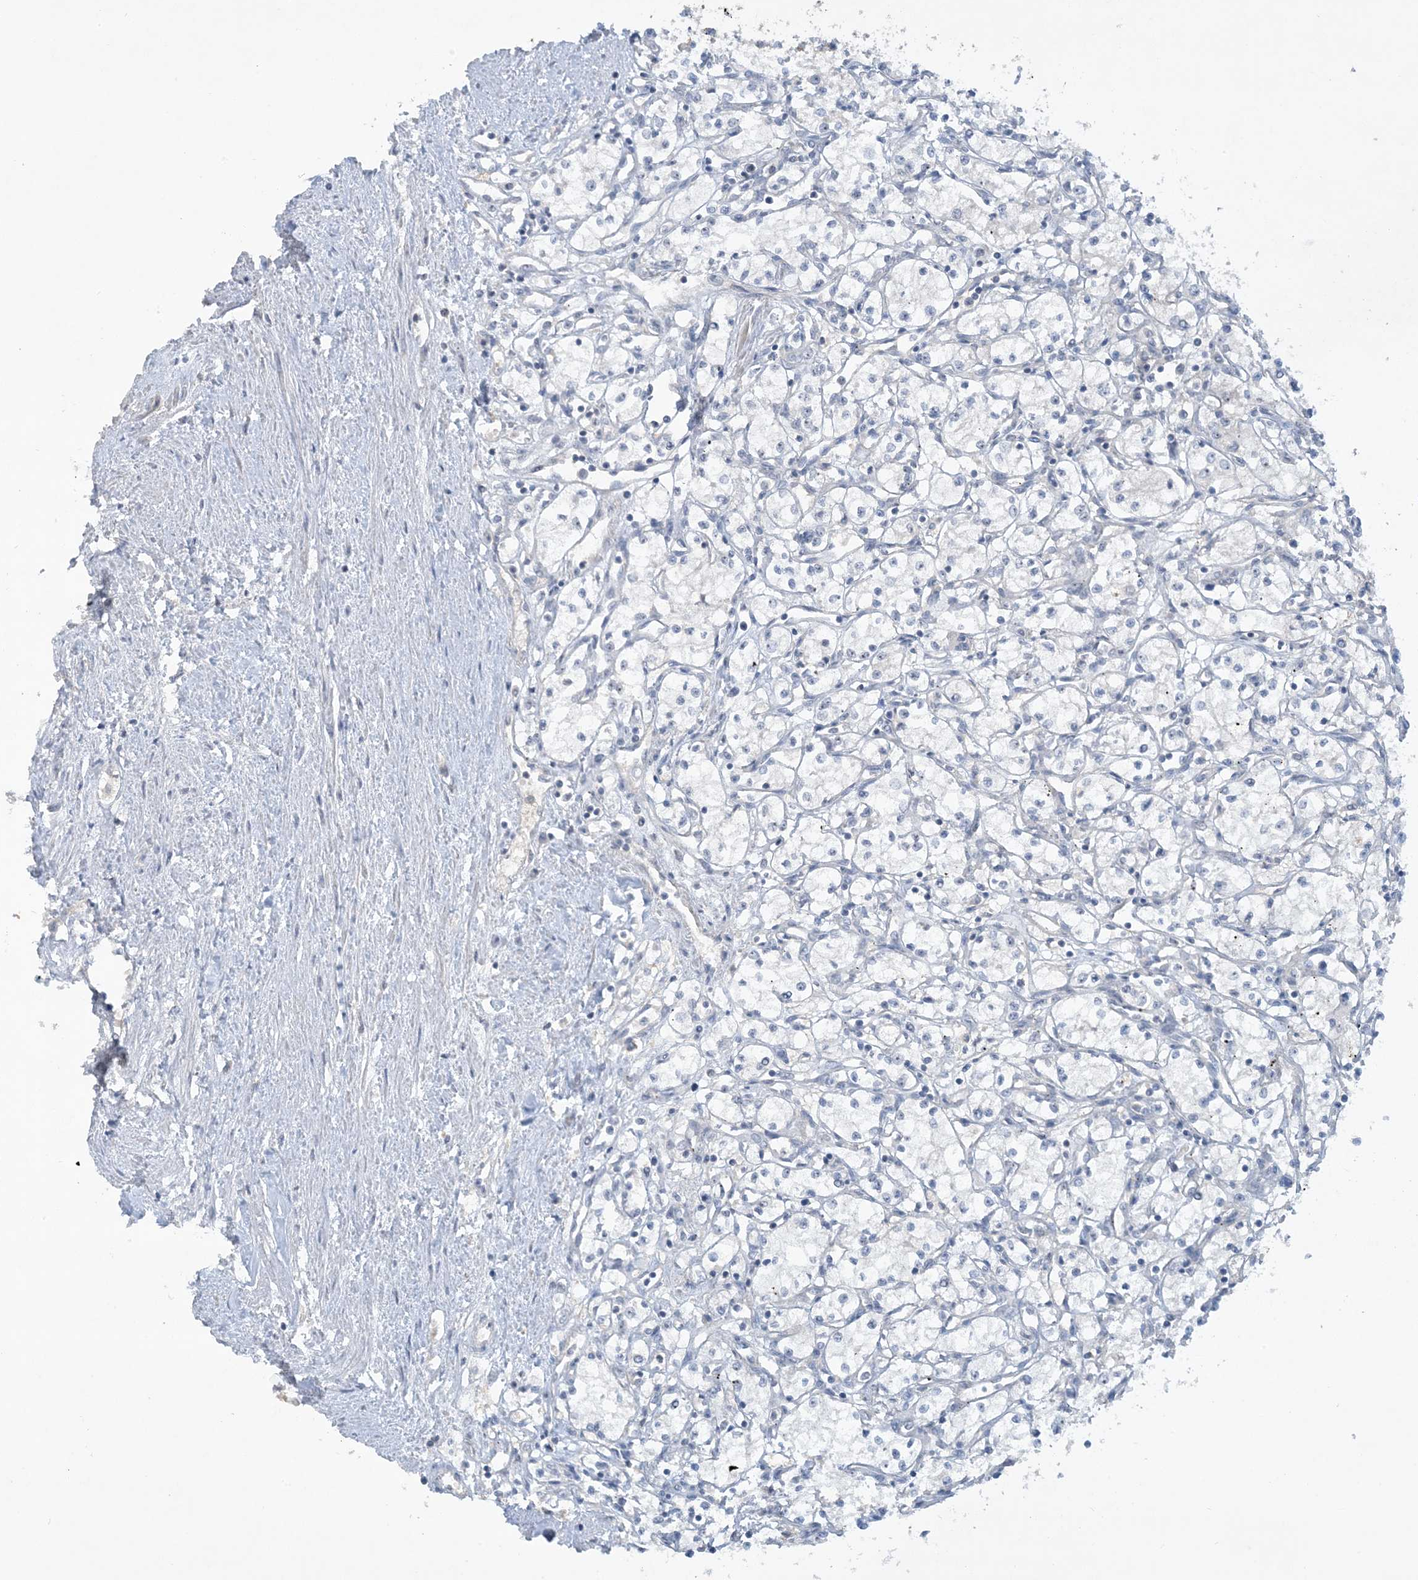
{"staining": {"intensity": "negative", "quantity": "none", "location": "none"}, "tissue": "renal cancer", "cell_type": "Tumor cells", "image_type": "cancer", "snomed": [{"axis": "morphology", "description": "Adenocarcinoma, NOS"}, {"axis": "topography", "description": "Kidney"}], "caption": "Immunohistochemical staining of human renal cancer (adenocarcinoma) shows no significant expression in tumor cells. (Stains: DAB (3,3'-diaminobenzidine) IHC with hematoxylin counter stain, Microscopy: brightfield microscopy at high magnification).", "gene": "UBE2E1", "patient": {"sex": "male", "age": 59}}